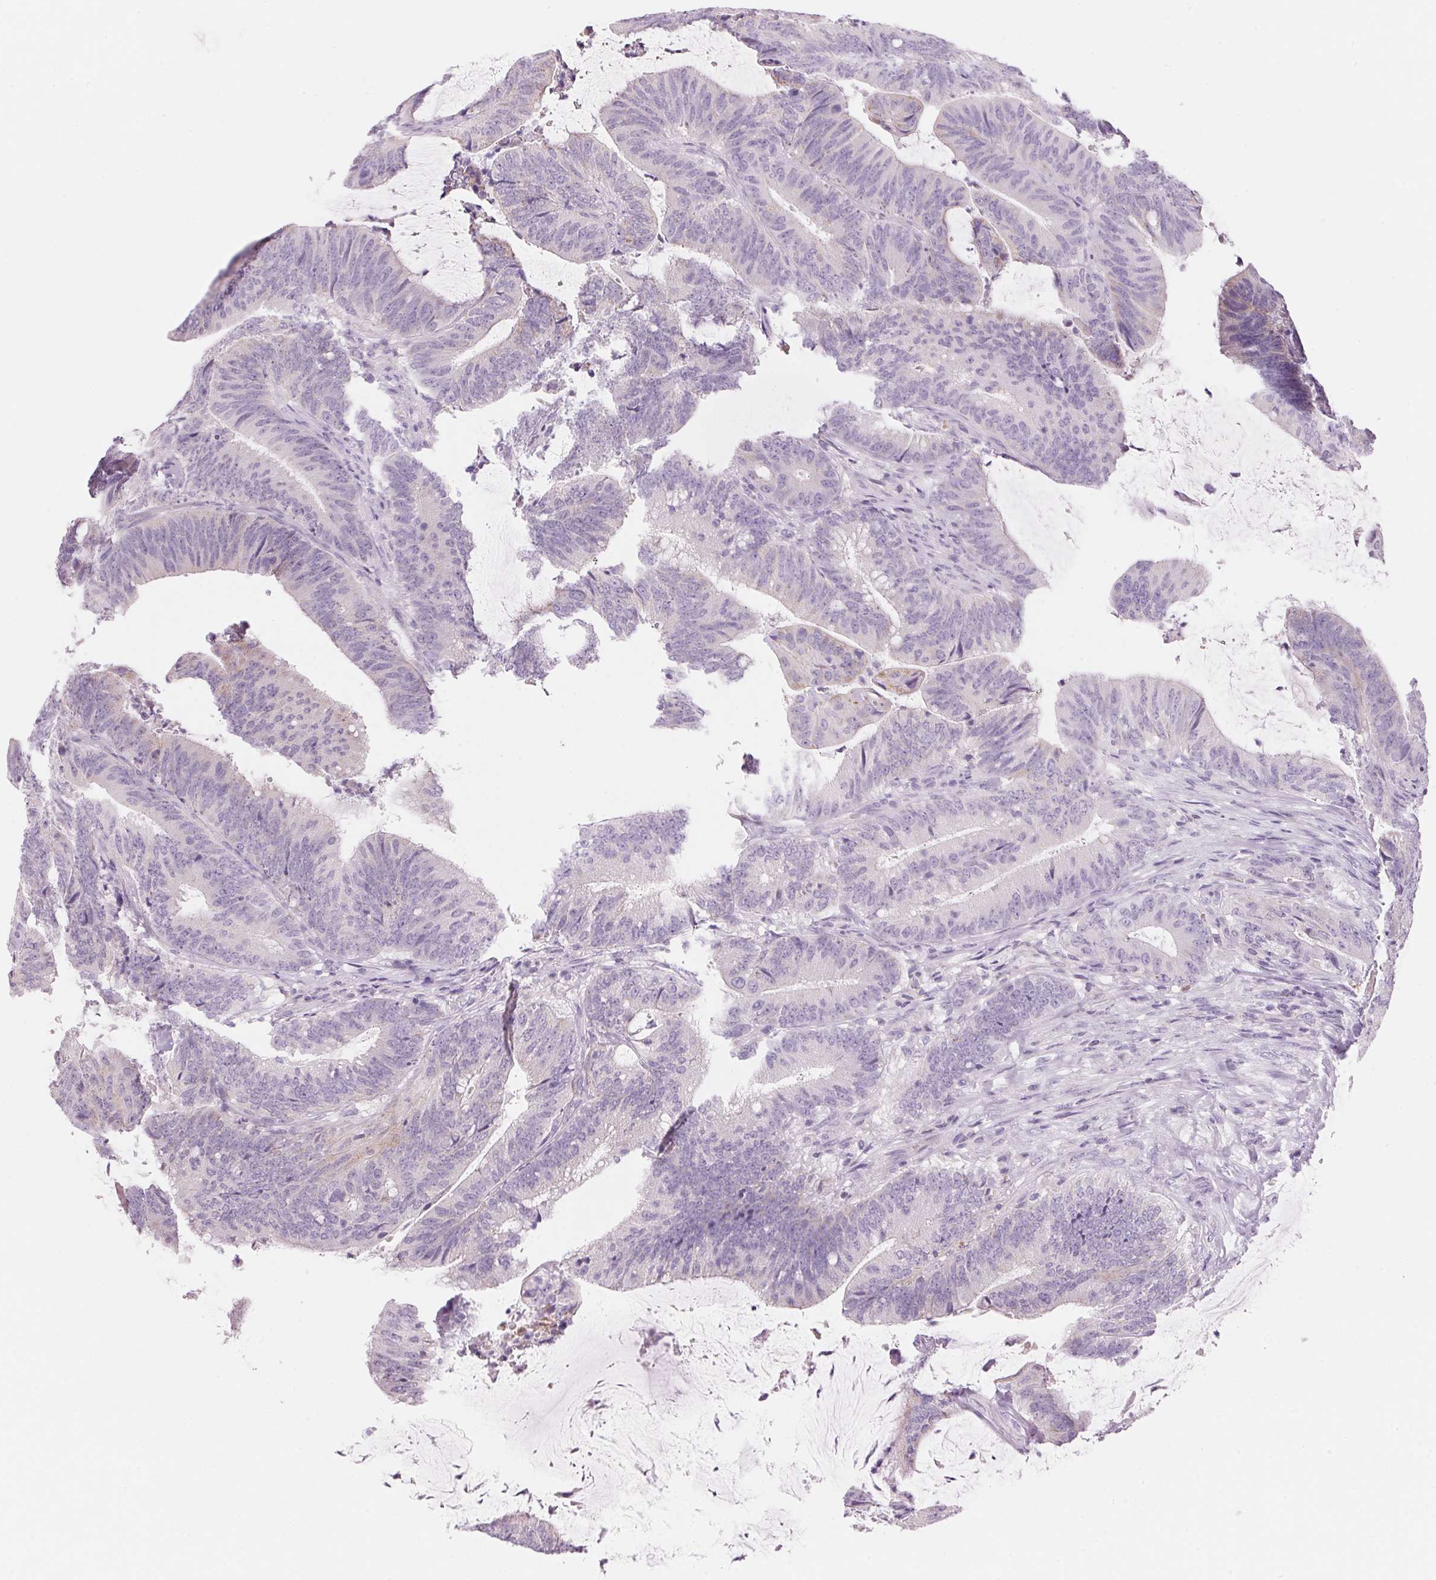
{"staining": {"intensity": "negative", "quantity": "none", "location": "none"}, "tissue": "colorectal cancer", "cell_type": "Tumor cells", "image_type": "cancer", "snomed": [{"axis": "morphology", "description": "Adenocarcinoma, NOS"}, {"axis": "topography", "description": "Colon"}], "caption": "The IHC photomicrograph has no significant positivity in tumor cells of colorectal cancer tissue.", "gene": "CYP11B1", "patient": {"sex": "female", "age": 43}}